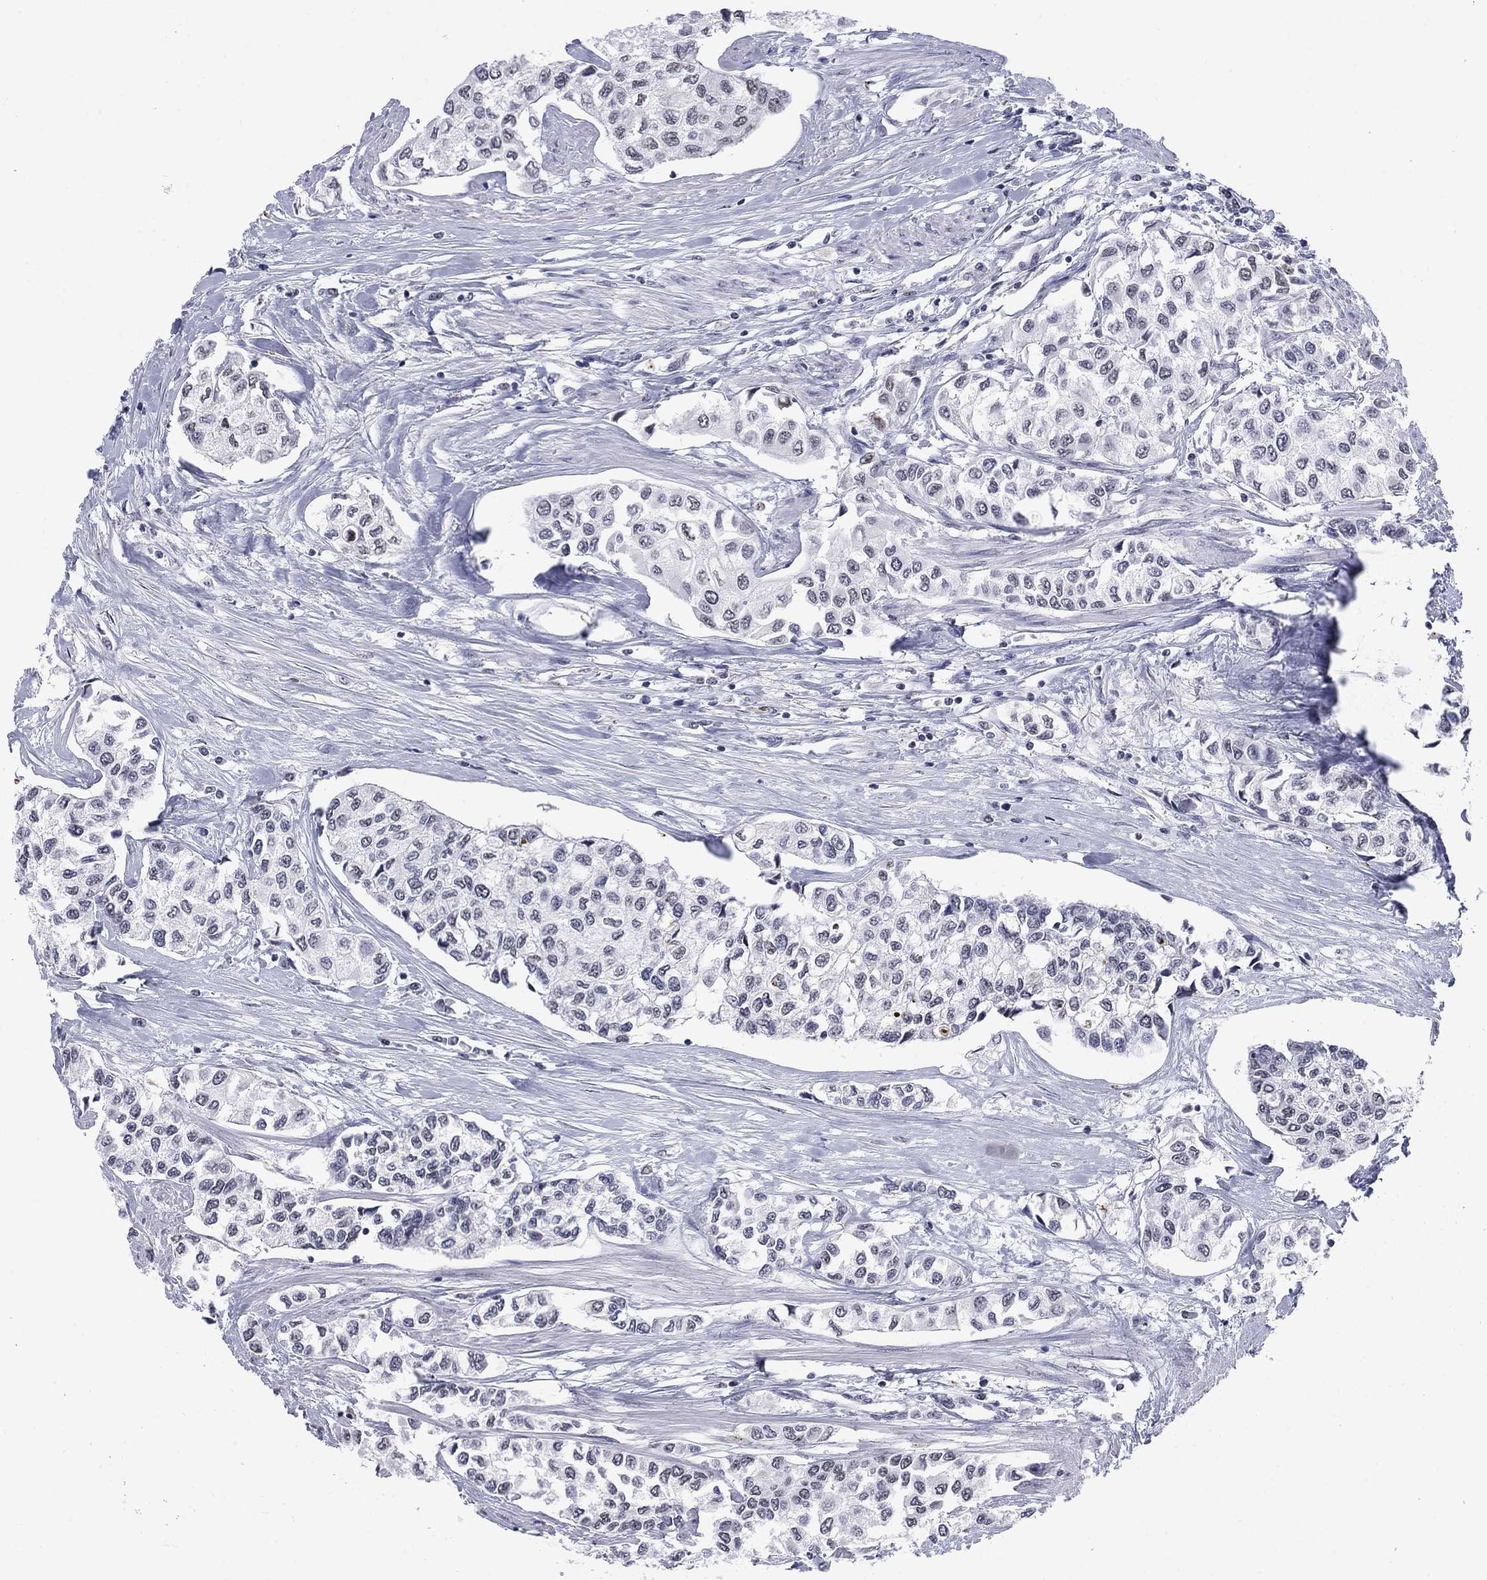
{"staining": {"intensity": "negative", "quantity": "none", "location": "none"}, "tissue": "urothelial cancer", "cell_type": "Tumor cells", "image_type": "cancer", "snomed": [{"axis": "morphology", "description": "Urothelial carcinoma, High grade"}, {"axis": "topography", "description": "Urinary bladder"}], "caption": "DAB (3,3'-diaminobenzidine) immunohistochemical staining of urothelial cancer shows no significant positivity in tumor cells.", "gene": "CSRNP3", "patient": {"sex": "male", "age": 73}}